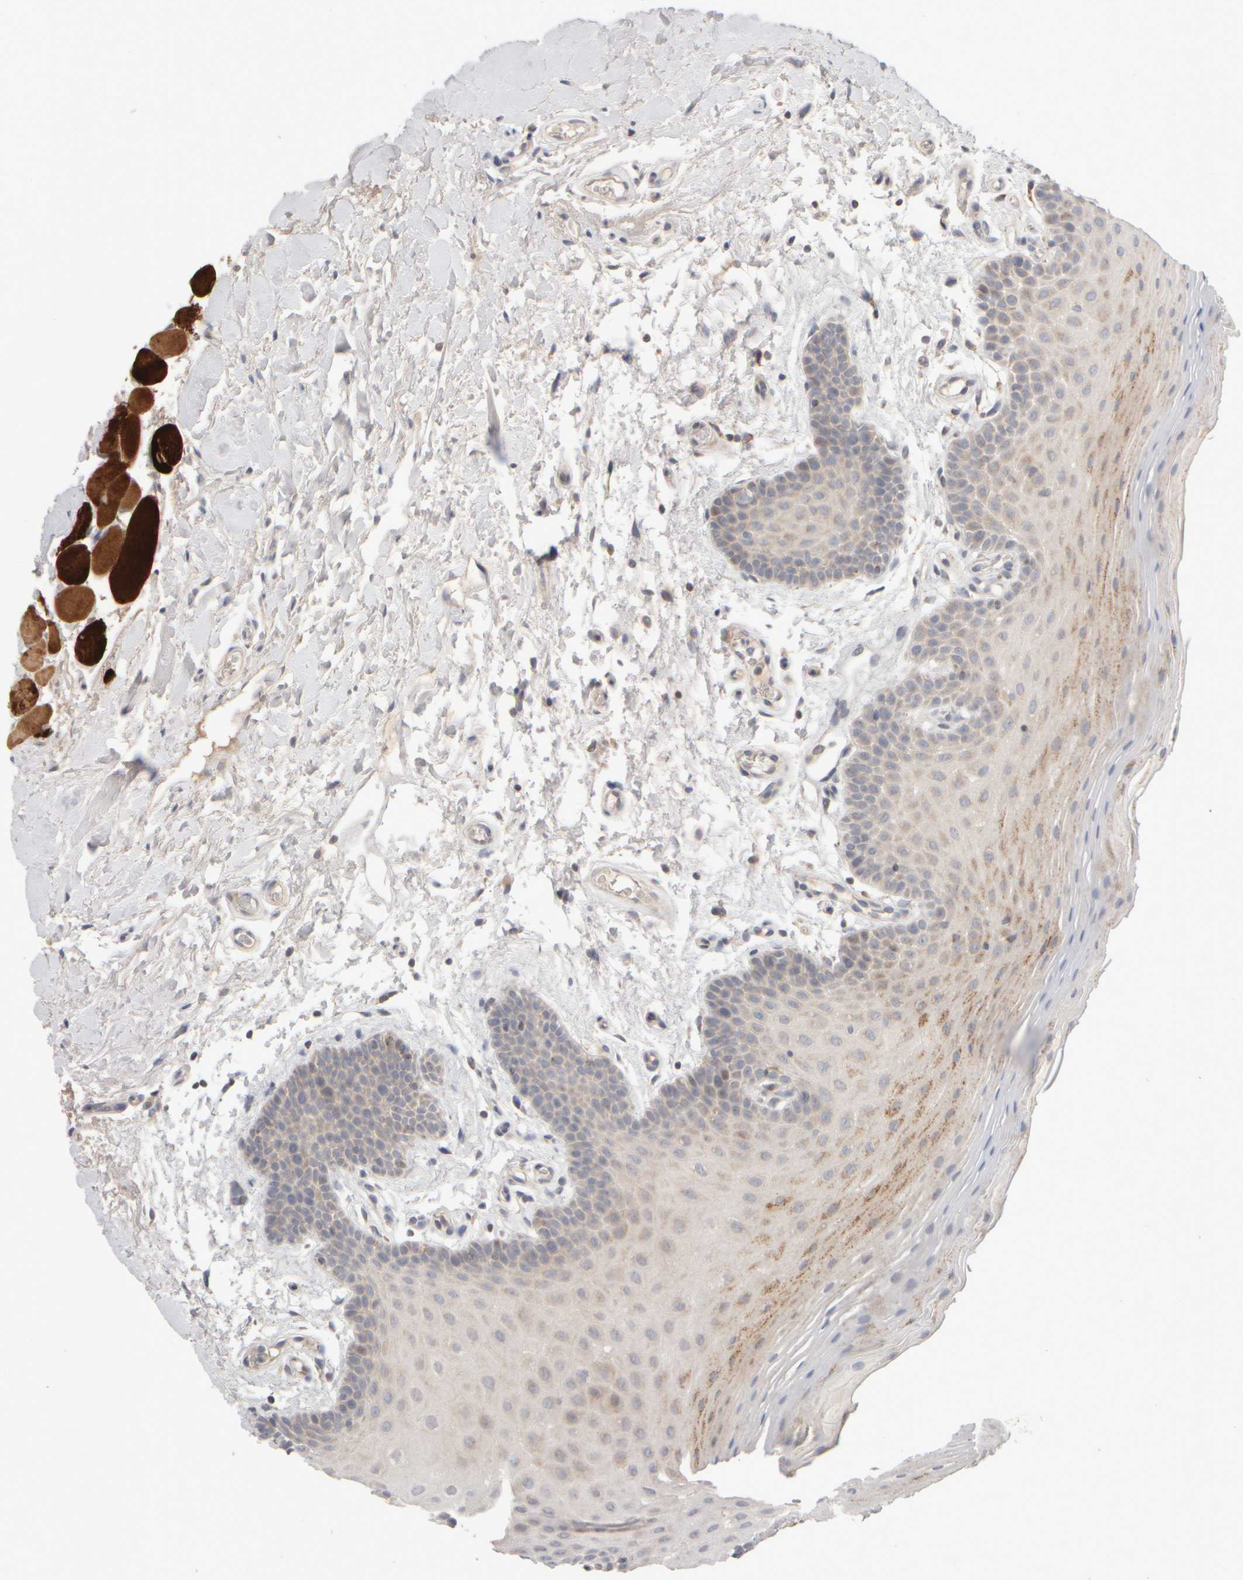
{"staining": {"intensity": "moderate", "quantity": "25%-75%", "location": "cytoplasmic/membranous"}, "tissue": "oral mucosa", "cell_type": "Squamous epithelial cells", "image_type": "normal", "snomed": [{"axis": "morphology", "description": "Normal tissue, NOS"}, {"axis": "topography", "description": "Oral tissue"}], "caption": "Immunohistochemistry of benign oral mucosa demonstrates medium levels of moderate cytoplasmic/membranous expression in approximately 25%-75% of squamous epithelial cells. (DAB (3,3'-diaminobenzidine) IHC, brown staining for protein, blue staining for nuclei).", "gene": "CHADL", "patient": {"sex": "male", "age": 62}}